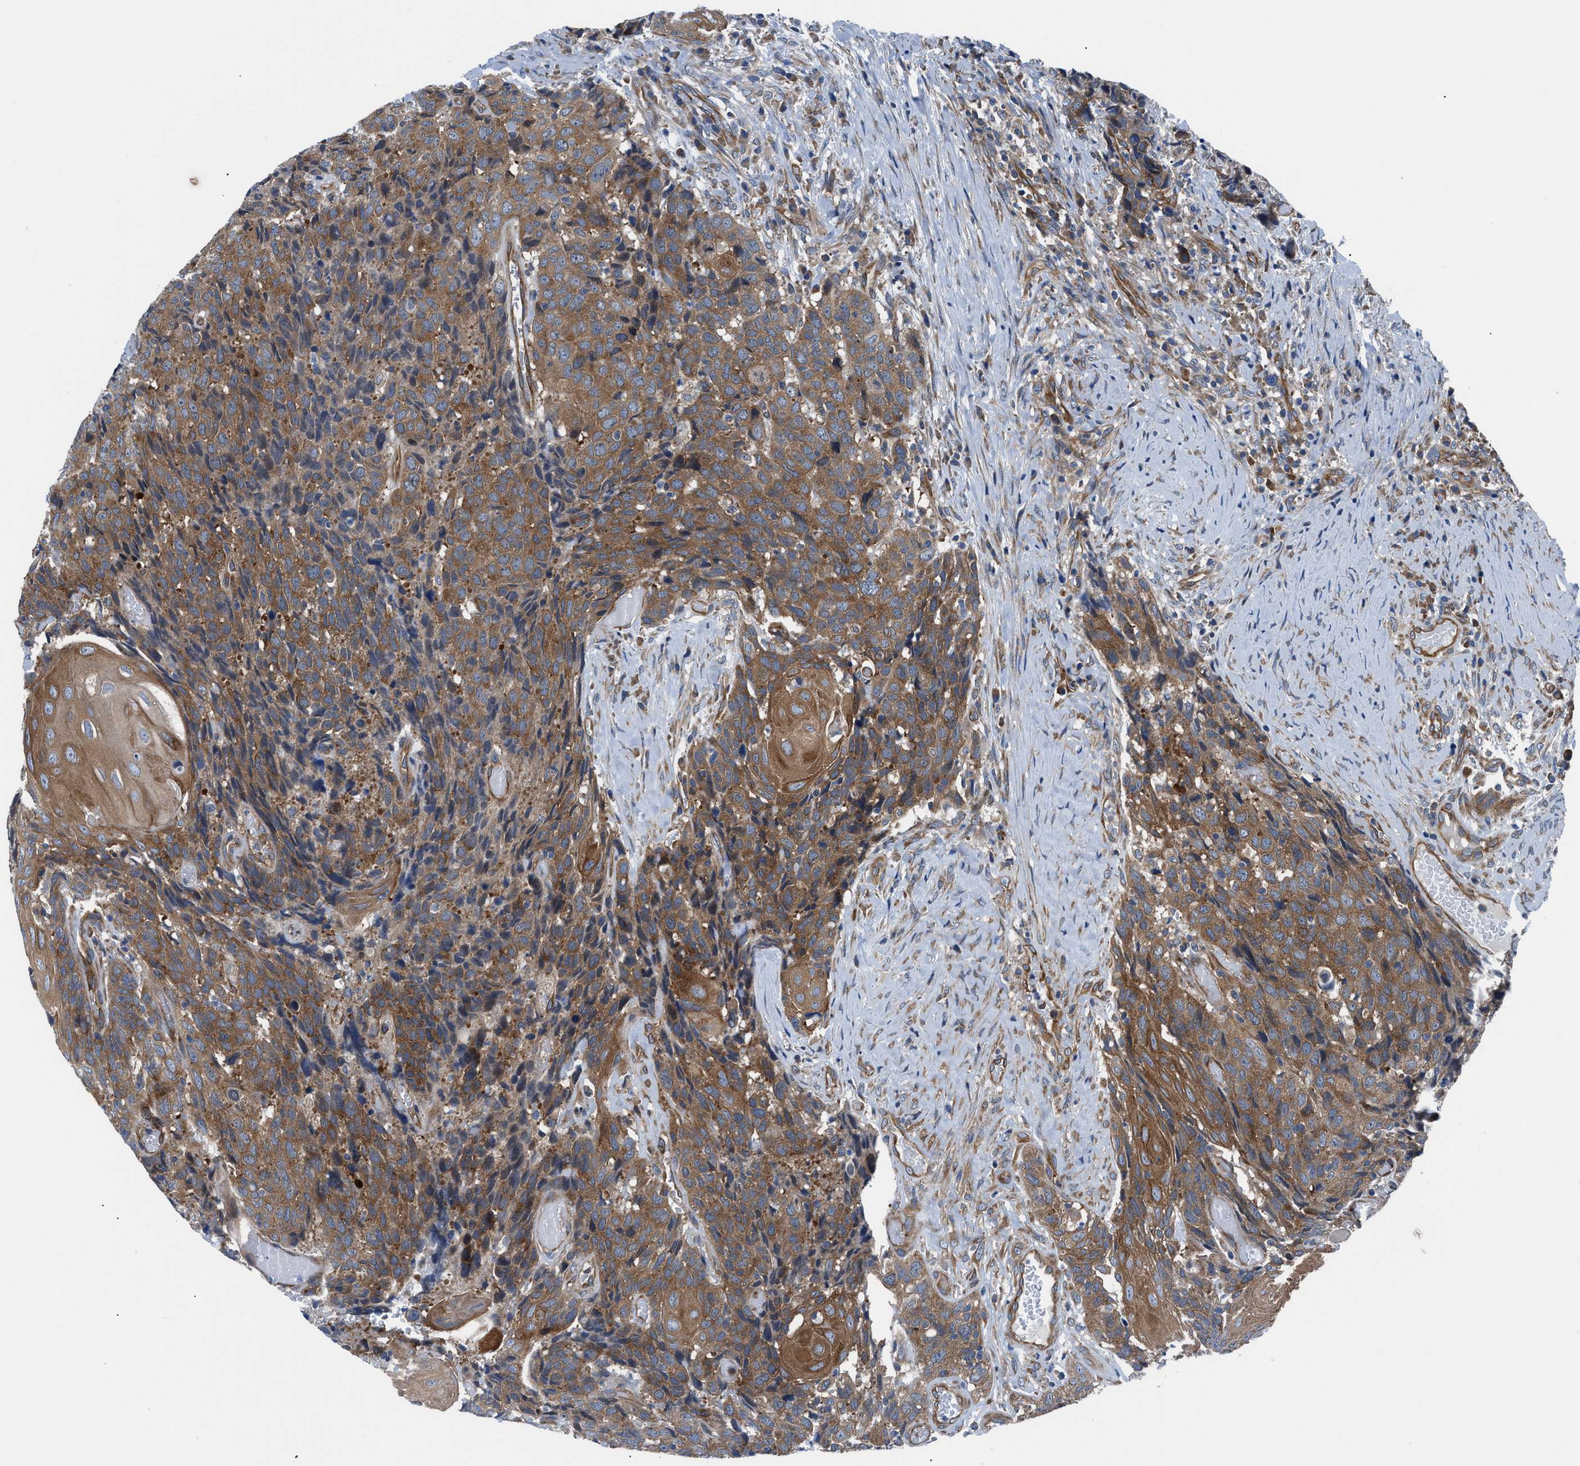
{"staining": {"intensity": "strong", "quantity": ">75%", "location": "cytoplasmic/membranous"}, "tissue": "head and neck cancer", "cell_type": "Tumor cells", "image_type": "cancer", "snomed": [{"axis": "morphology", "description": "Squamous cell carcinoma, NOS"}, {"axis": "topography", "description": "Head-Neck"}], "caption": "A high amount of strong cytoplasmic/membranous positivity is present in approximately >75% of tumor cells in head and neck squamous cell carcinoma tissue.", "gene": "TRIP4", "patient": {"sex": "male", "age": 66}}